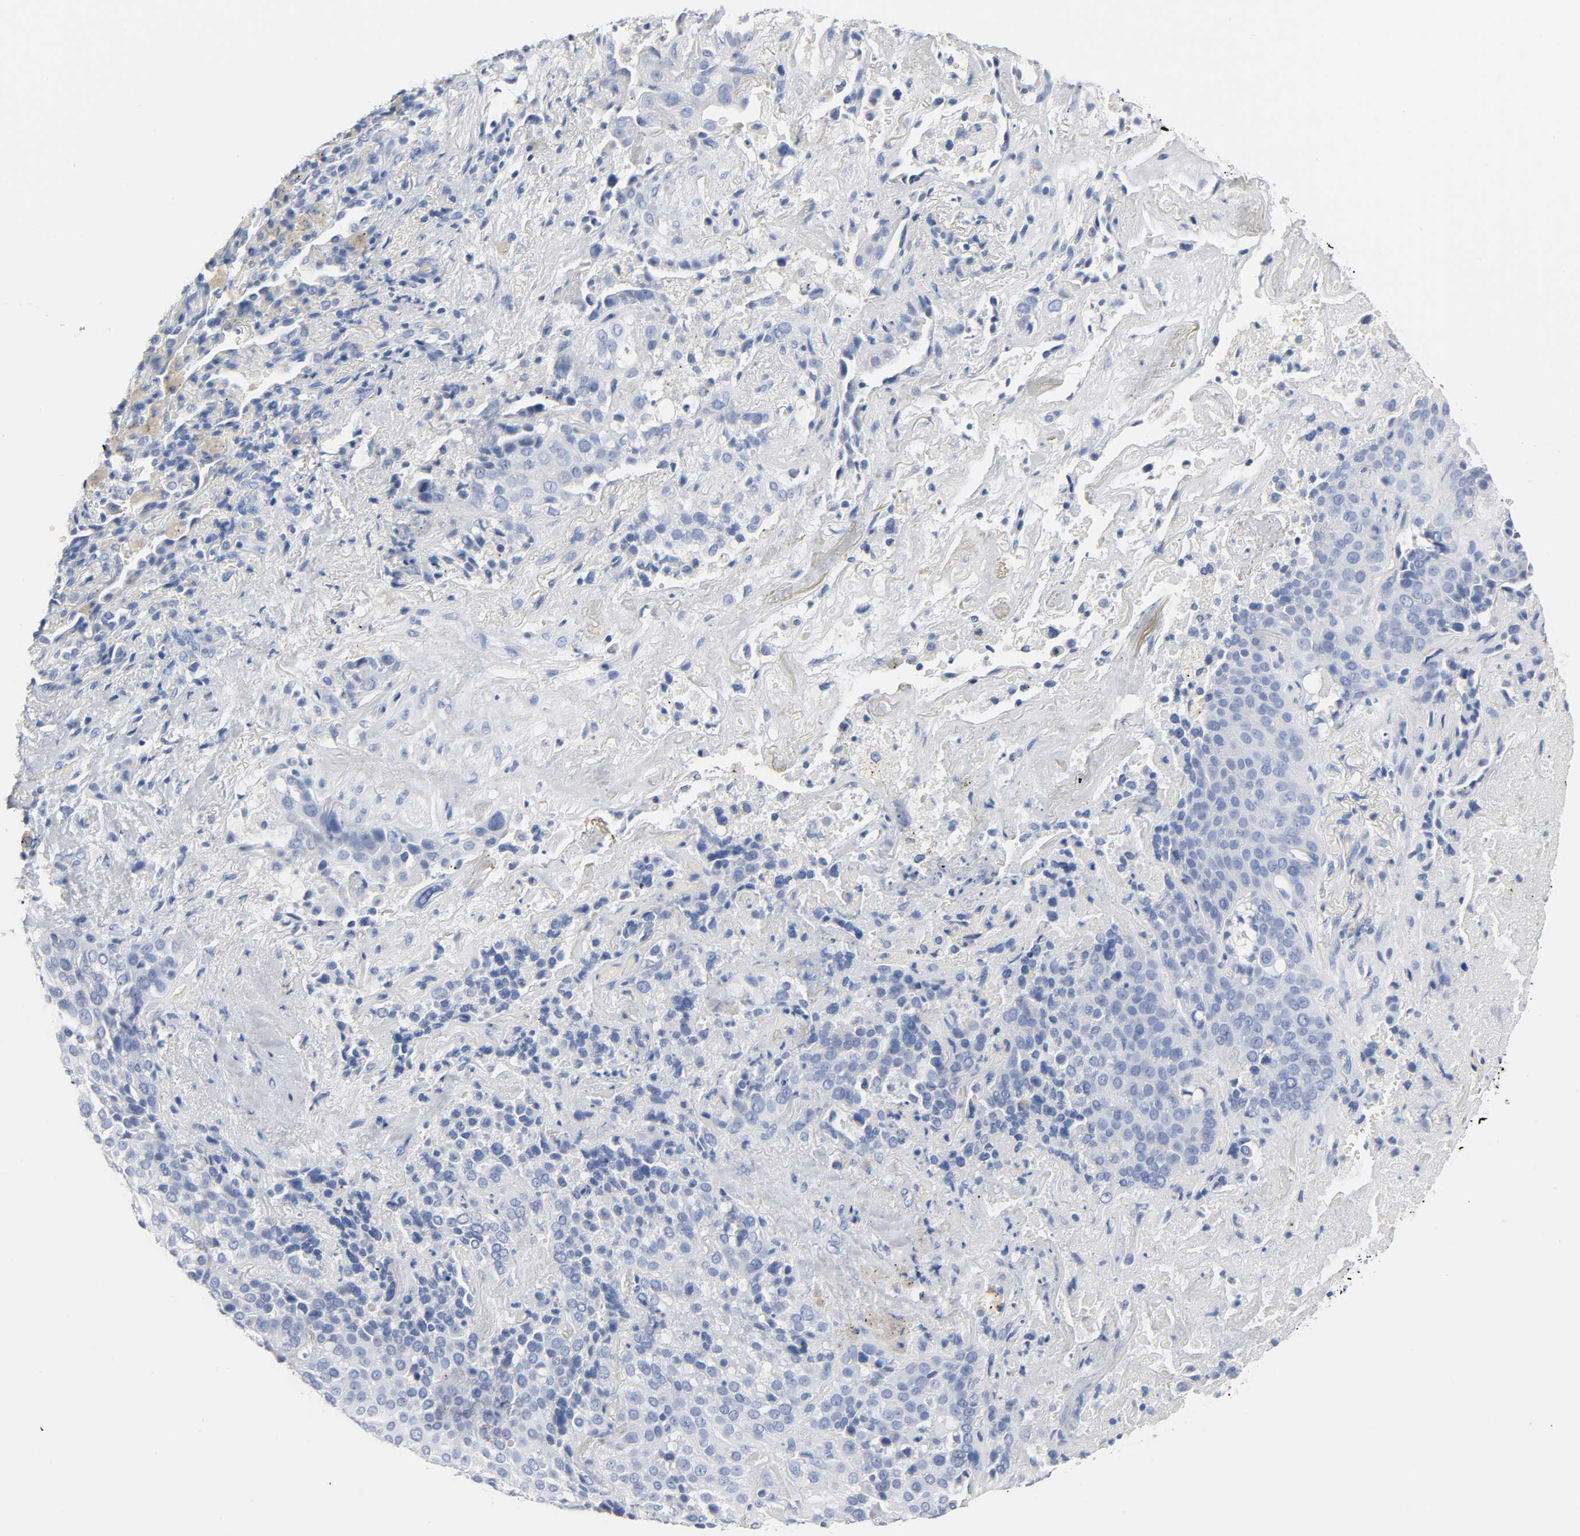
{"staining": {"intensity": "negative", "quantity": "none", "location": "none"}, "tissue": "lung cancer", "cell_type": "Tumor cells", "image_type": "cancer", "snomed": [{"axis": "morphology", "description": "Squamous cell carcinoma, NOS"}, {"axis": "topography", "description": "Lung"}], "caption": "Tumor cells are negative for protein expression in human lung cancer.", "gene": "ACP3", "patient": {"sex": "male", "age": 54}}